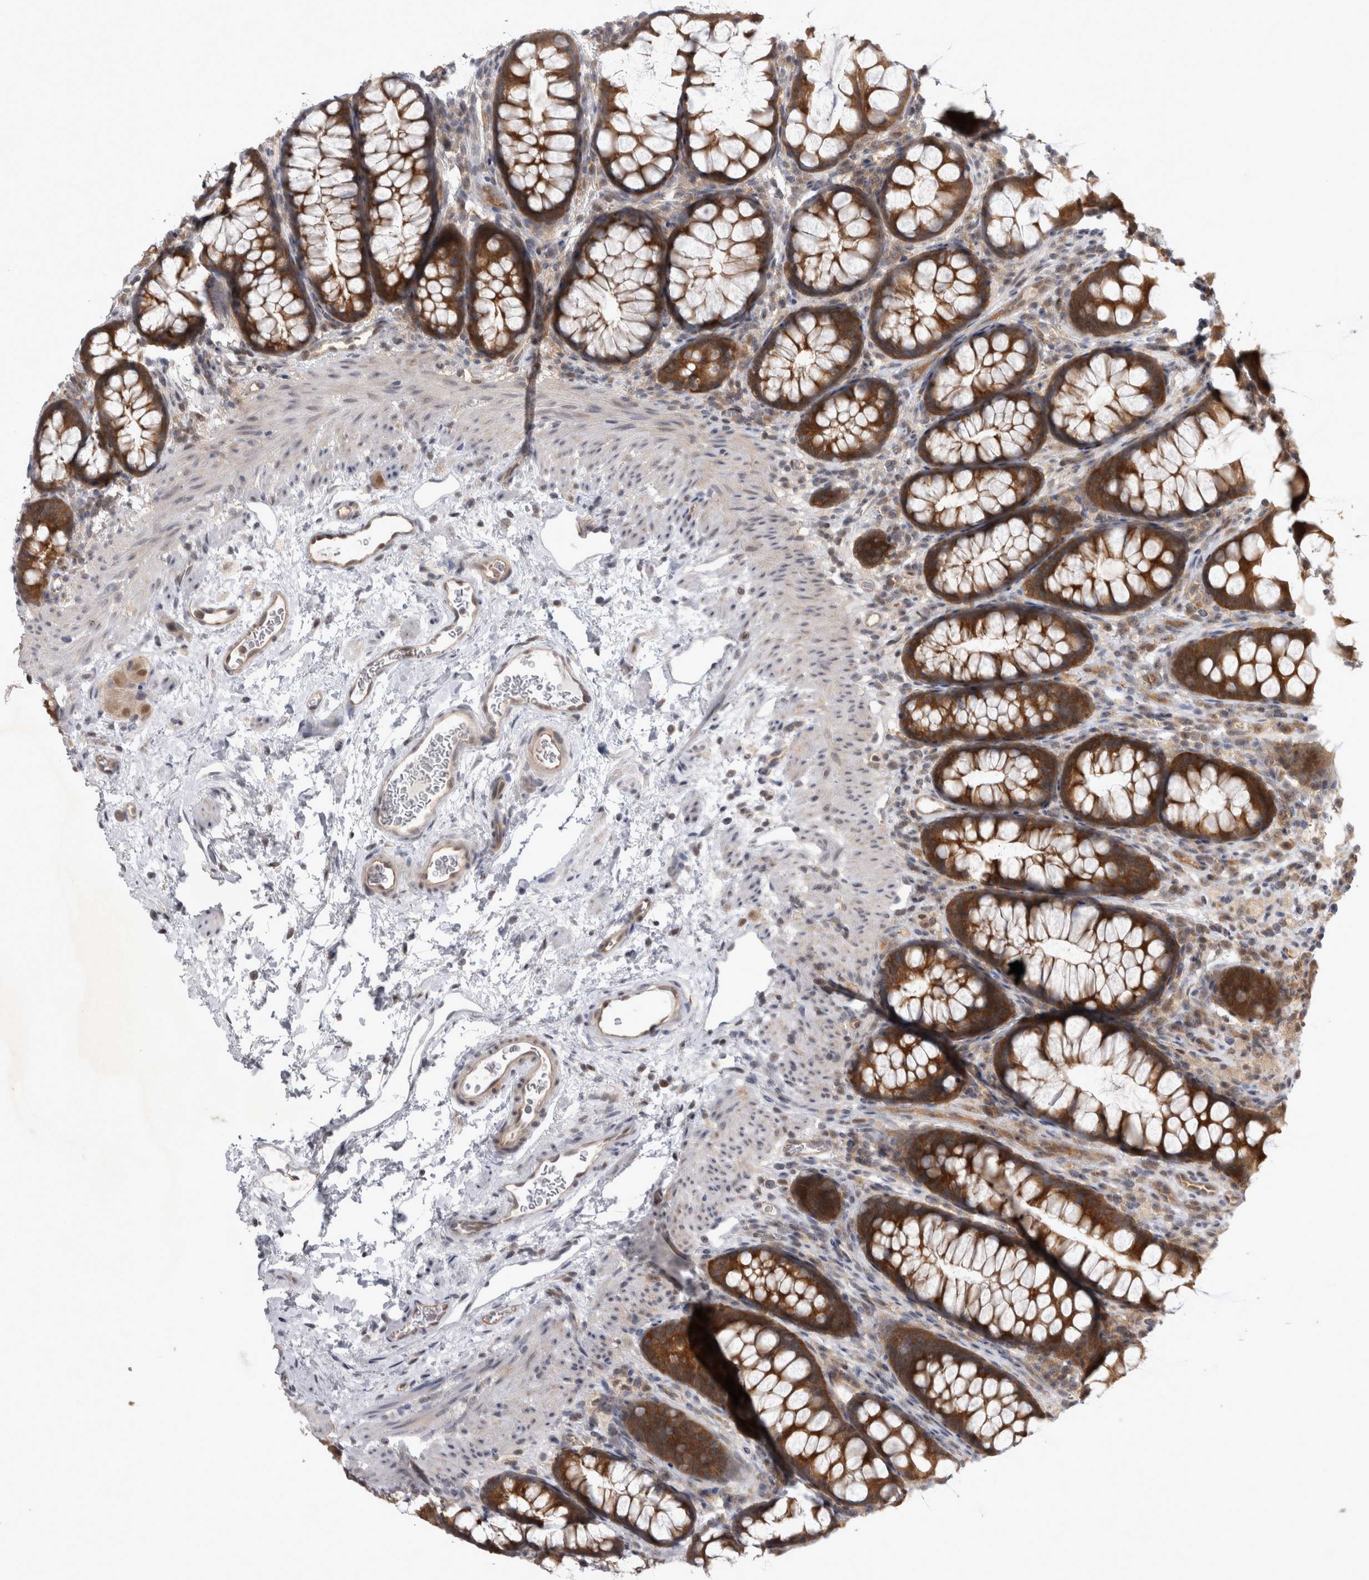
{"staining": {"intensity": "moderate", "quantity": ">75%", "location": "cytoplasmic/membranous,nuclear"}, "tissue": "colon", "cell_type": "Endothelial cells", "image_type": "normal", "snomed": [{"axis": "morphology", "description": "Normal tissue, NOS"}, {"axis": "topography", "description": "Colon"}], "caption": "Protein expression analysis of benign colon reveals moderate cytoplasmic/membranous,nuclear expression in approximately >75% of endothelial cells. (Stains: DAB (3,3'-diaminobenzidine) in brown, nuclei in blue, Microscopy: brightfield microscopy at high magnification).", "gene": "PSMB2", "patient": {"sex": "female", "age": 62}}